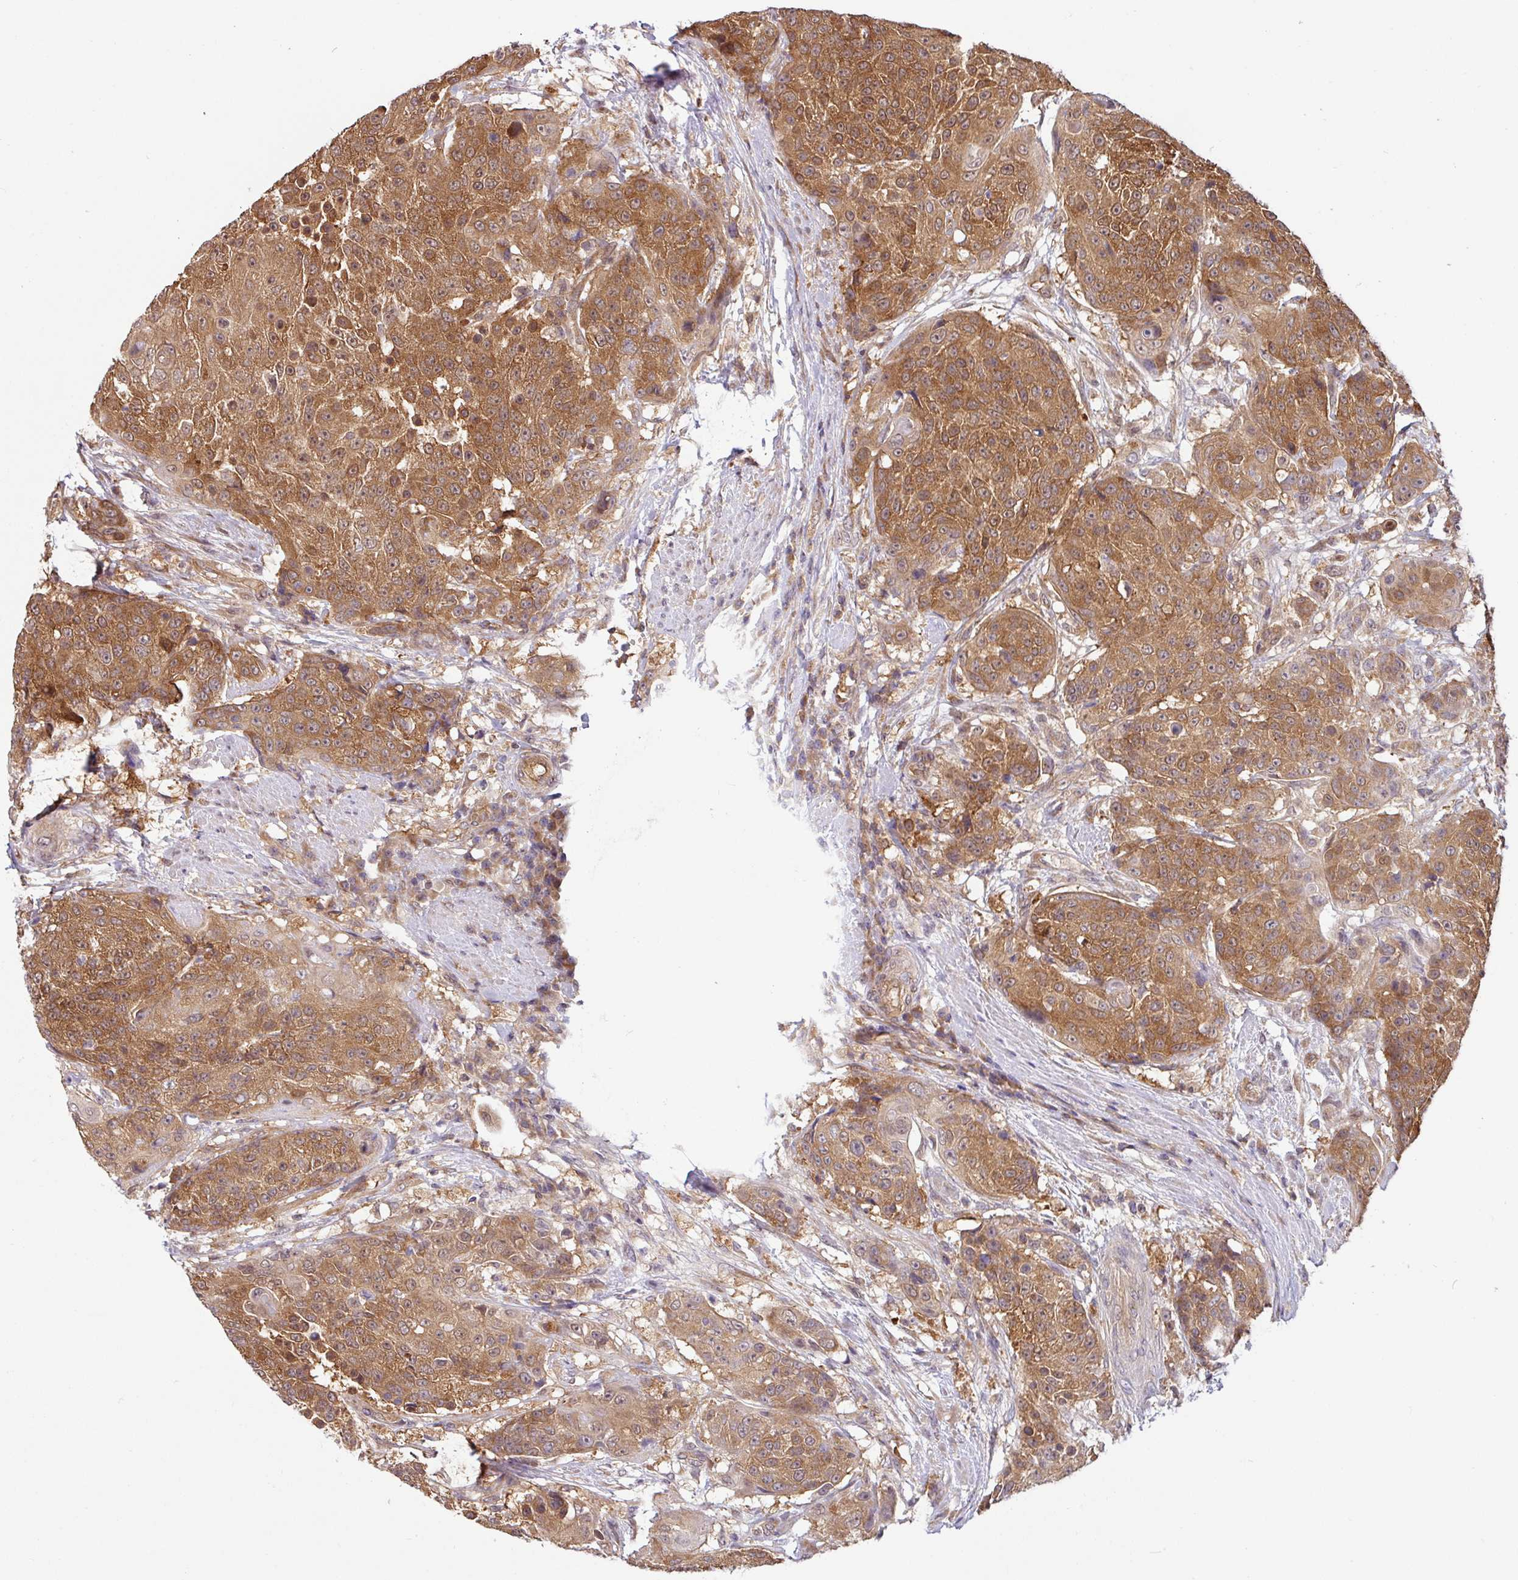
{"staining": {"intensity": "moderate", "quantity": ">75%", "location": "cytoplasmic/membranous"}, "tissue": "urothelial cancer", "cell_type": "Tumor cells", "image_type": "cancer", "snomed": [{"axis": "morphology", "description": "Urothelial carcinoma, High grade"}, {"axis": "topography", "description": "Urinary bladder"}], "caption": "Immunohistochemical staining of urothelial cancer demonstrates medium levels of moderate cytoplasmic/membranous protein positivity in approximately >75% of tumor cells.", "gene": "SHB", "patient": {"sex": "female", "age": 63}}